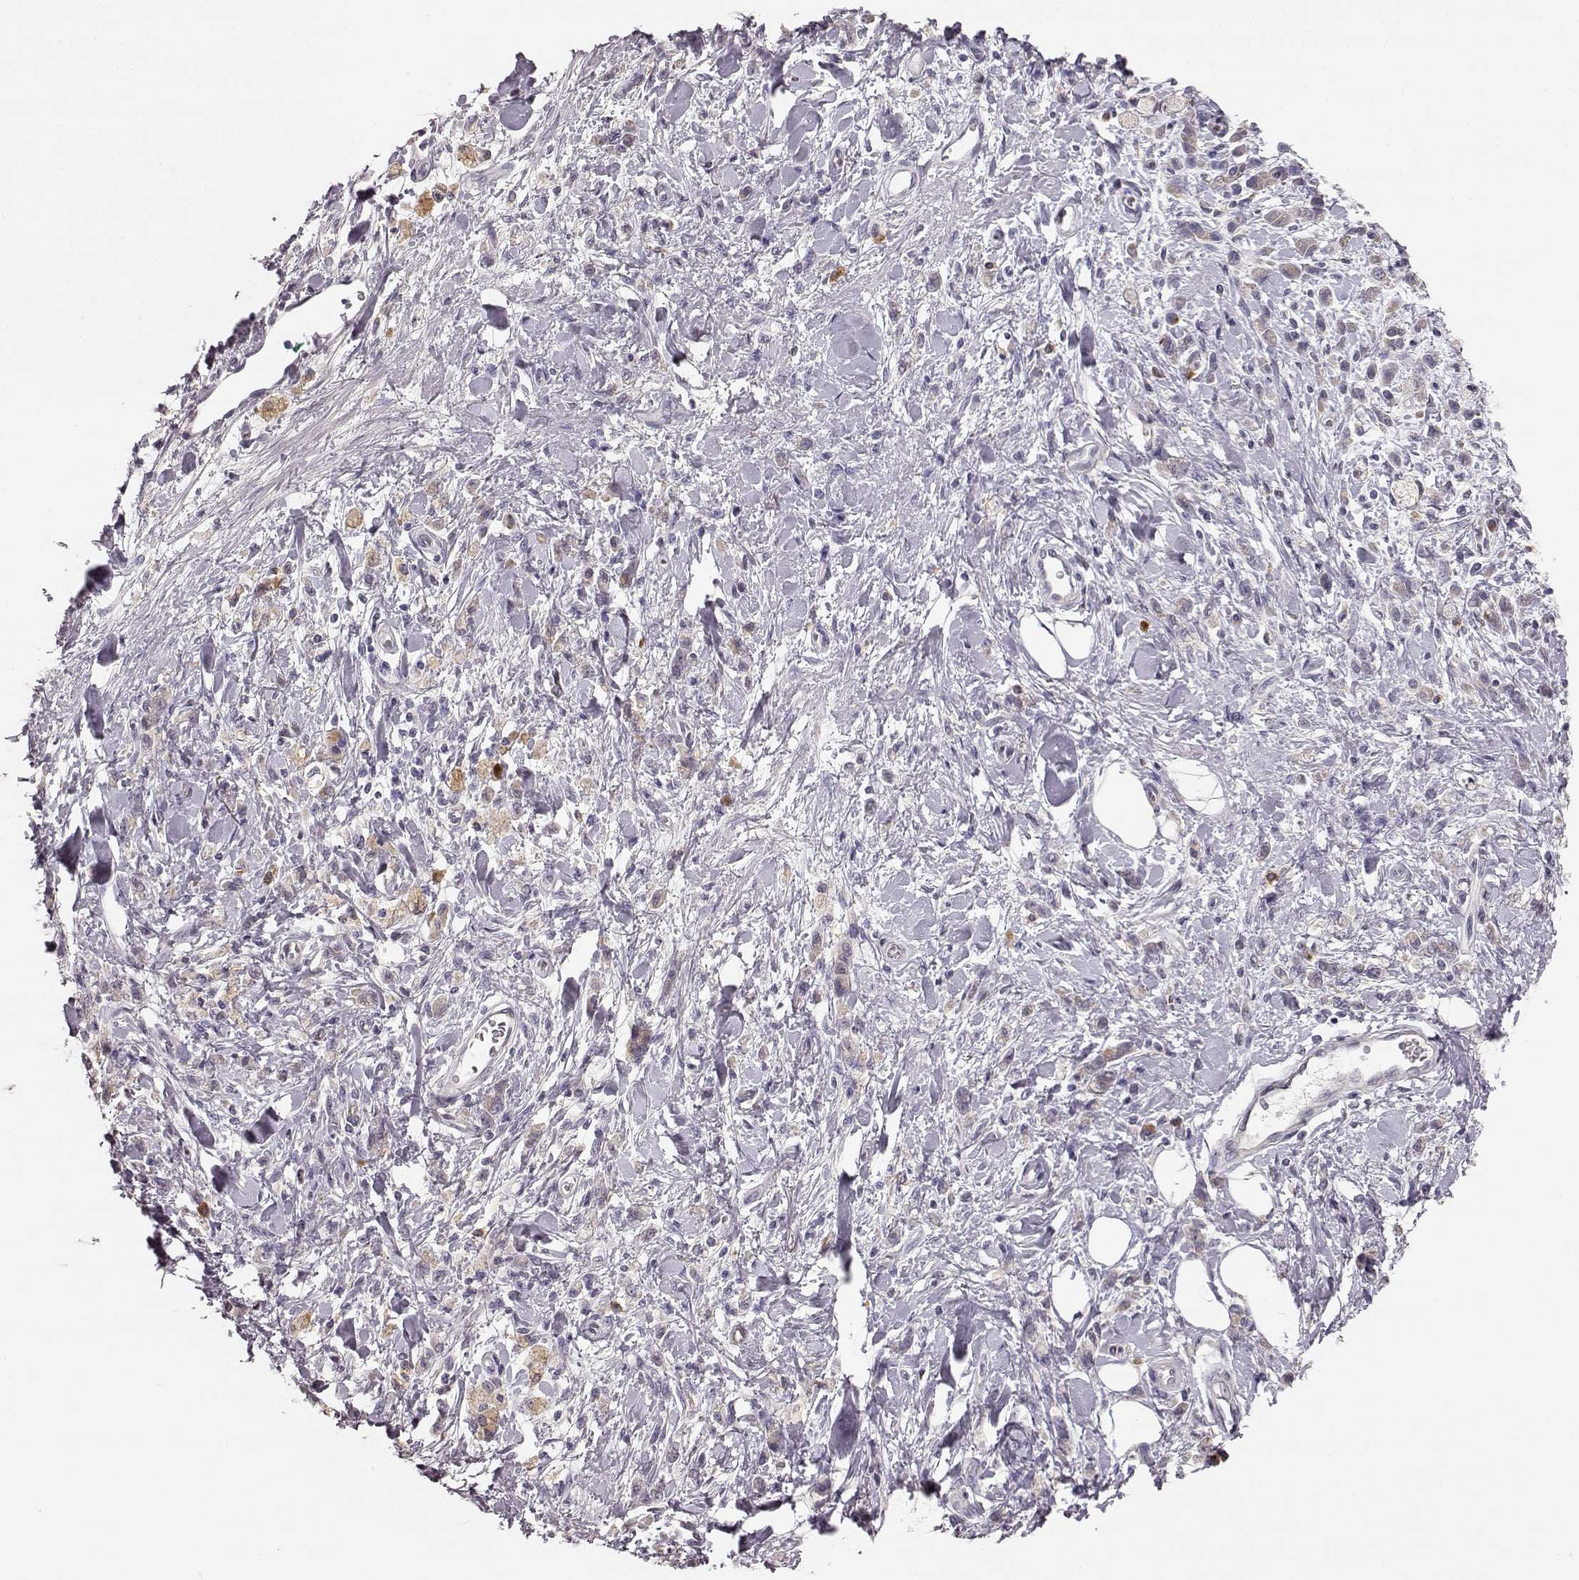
{"staining": {"intensity": "weak", "quantity": ">75%", "location": "cytoplasmic/membranous"}, "tissue": "stomach cancer", "cell_type": "Tumor cells", "image_type": "cancer", "snomed": [{"axis": "morphology", "description": "Adenocarcinoma, NOS"}, {"axis": "topography", "description": "Stomach"}], "caption": "Stomach cancer was stained to show a protein in brown. There is low levels of weak cytoplasmic/membranous staining in approximately >75% of tumor cells.", "gene": "GHR", "patient": {"sex": "male", "age": 77}}